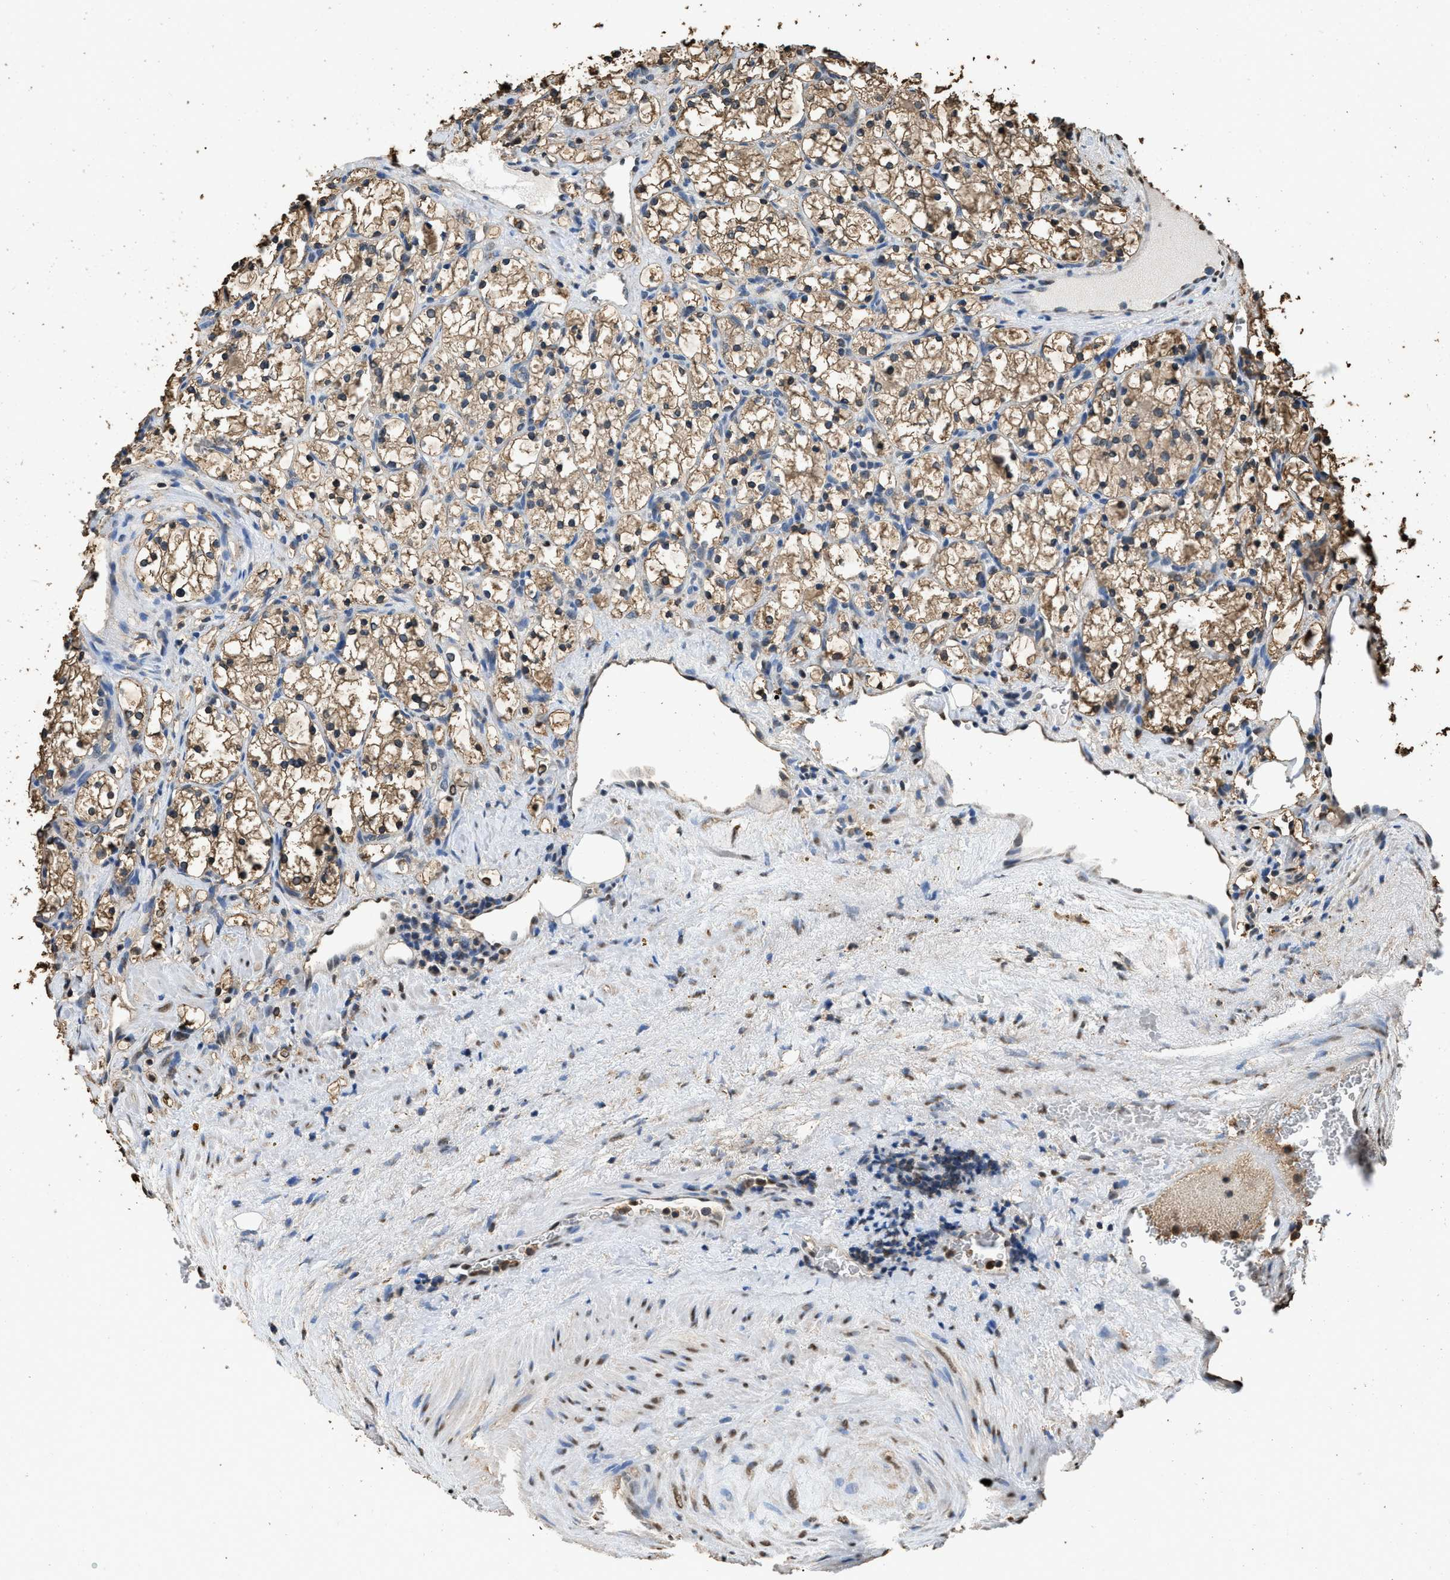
{"staining": {"intensity": "moderate", "quantity": ">75%", "location": "cytoplasmic/membranous"}, "tissue": "renal cancer", "cell_type": "Tumor cells", "image_type": "cancer", "snomed": [{"axis": "morphology", "description": "Adenocarcinoma, NOS"}, {"axis": "topography", "description": "Kidney"}], "caption": "This is a micrograph of IHC staining of renal cancer (adenocarcinoma), which shows moderate positivity in the cytoplasmic/membranous of tumor cells.", "gene": "GAPDH", "patient": {"sex": "female", "age": 69}}